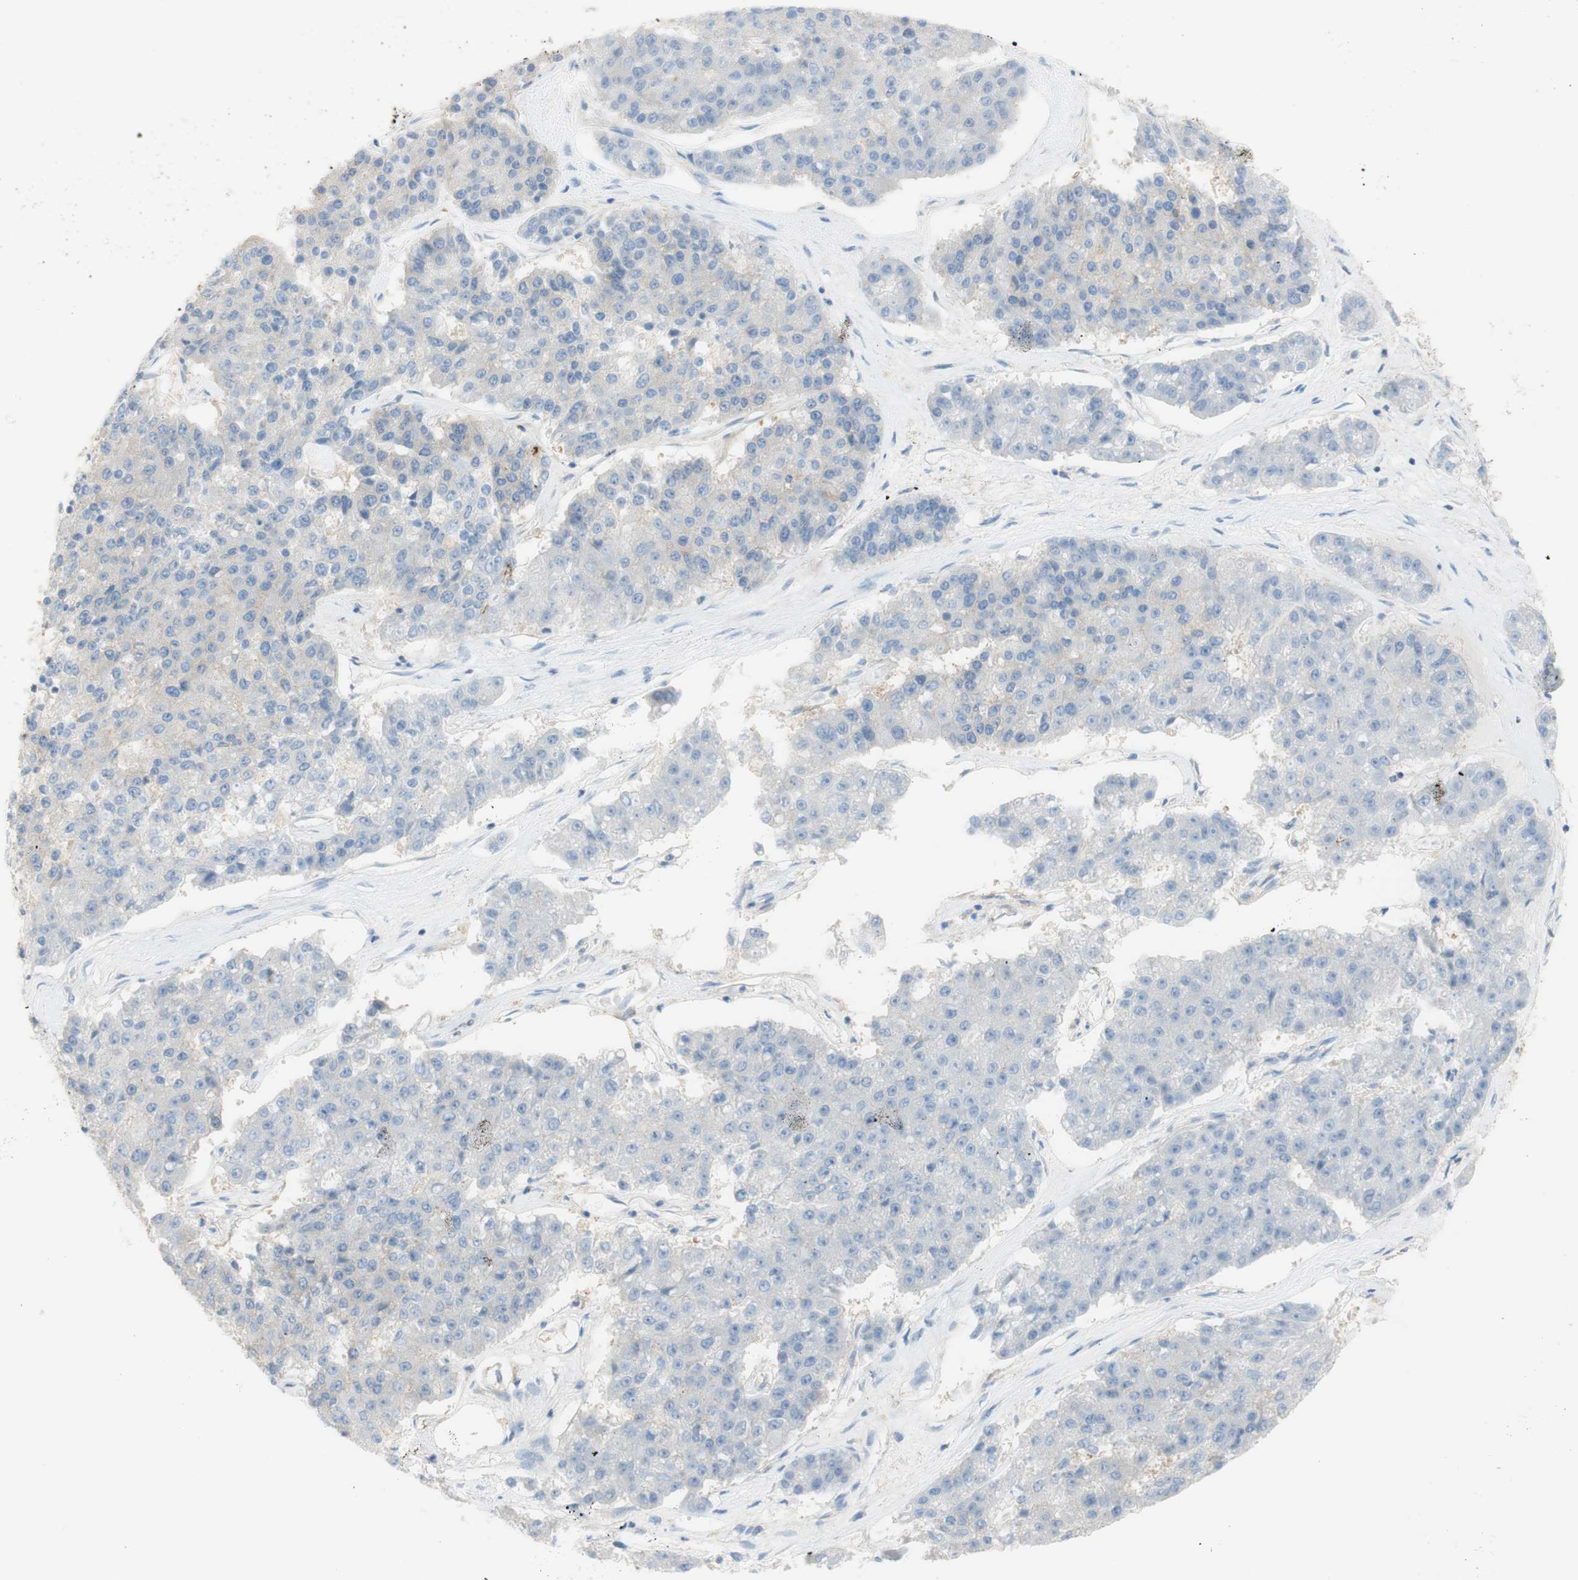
{"staining": {"intensity": "negative", "quantity": "none", "location": "none"}, "tissue": "pancreatic cancer", "cell_type": "Tumor cells", "image_type": "cancer", "snomed": [{"axis": "morphology", "description": "Adenocarcinoma, NOS"}, {"axis": "topography", "description": "Pancreas"}], "caption": "Tumor cells are negative for brown protein staining in adenocarcinoma (pancreatic).", "gene": "ATP2B1", "patient": {"sex": "male", "age": 50}}